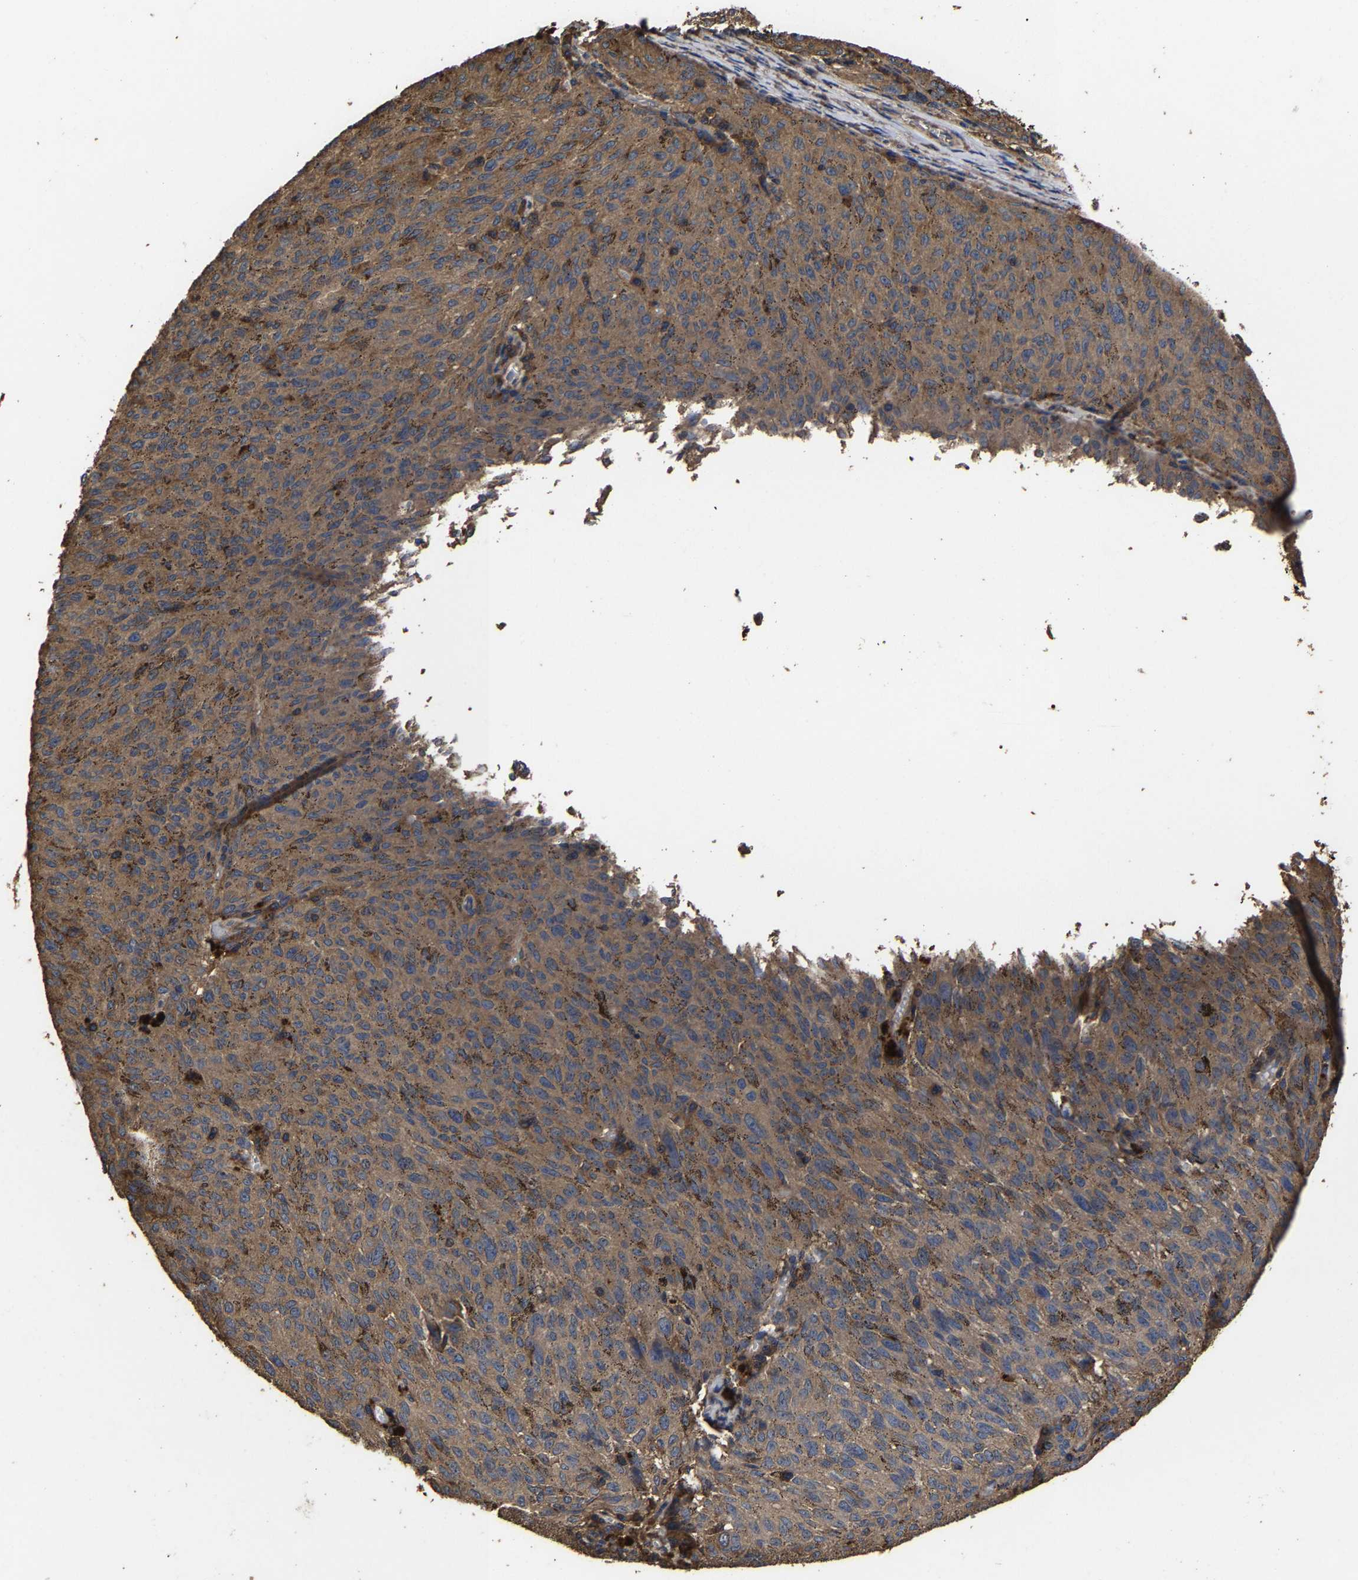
{"staining": {"intensity": "moderate", "quantity": ">75%", "location": "cytoplasmic/membranous"}, "tissue": "melanoma", "cell_type": "Tumor cells", "image_type": "cancer", "snomed": [{"axis": "morphology", "description": "Malignant melanoma, NOS"}, {"axis": "topography", "description": "Skin"}], "caption": "IHC image of malignant melanoma stained for a protein (brown), which displays medium levels of moderate cytoplasmic/membranous staining in approximately >75% of tumor cells.", "gene": "ITCH", "patient": {"sex": "female", "age": 72}}